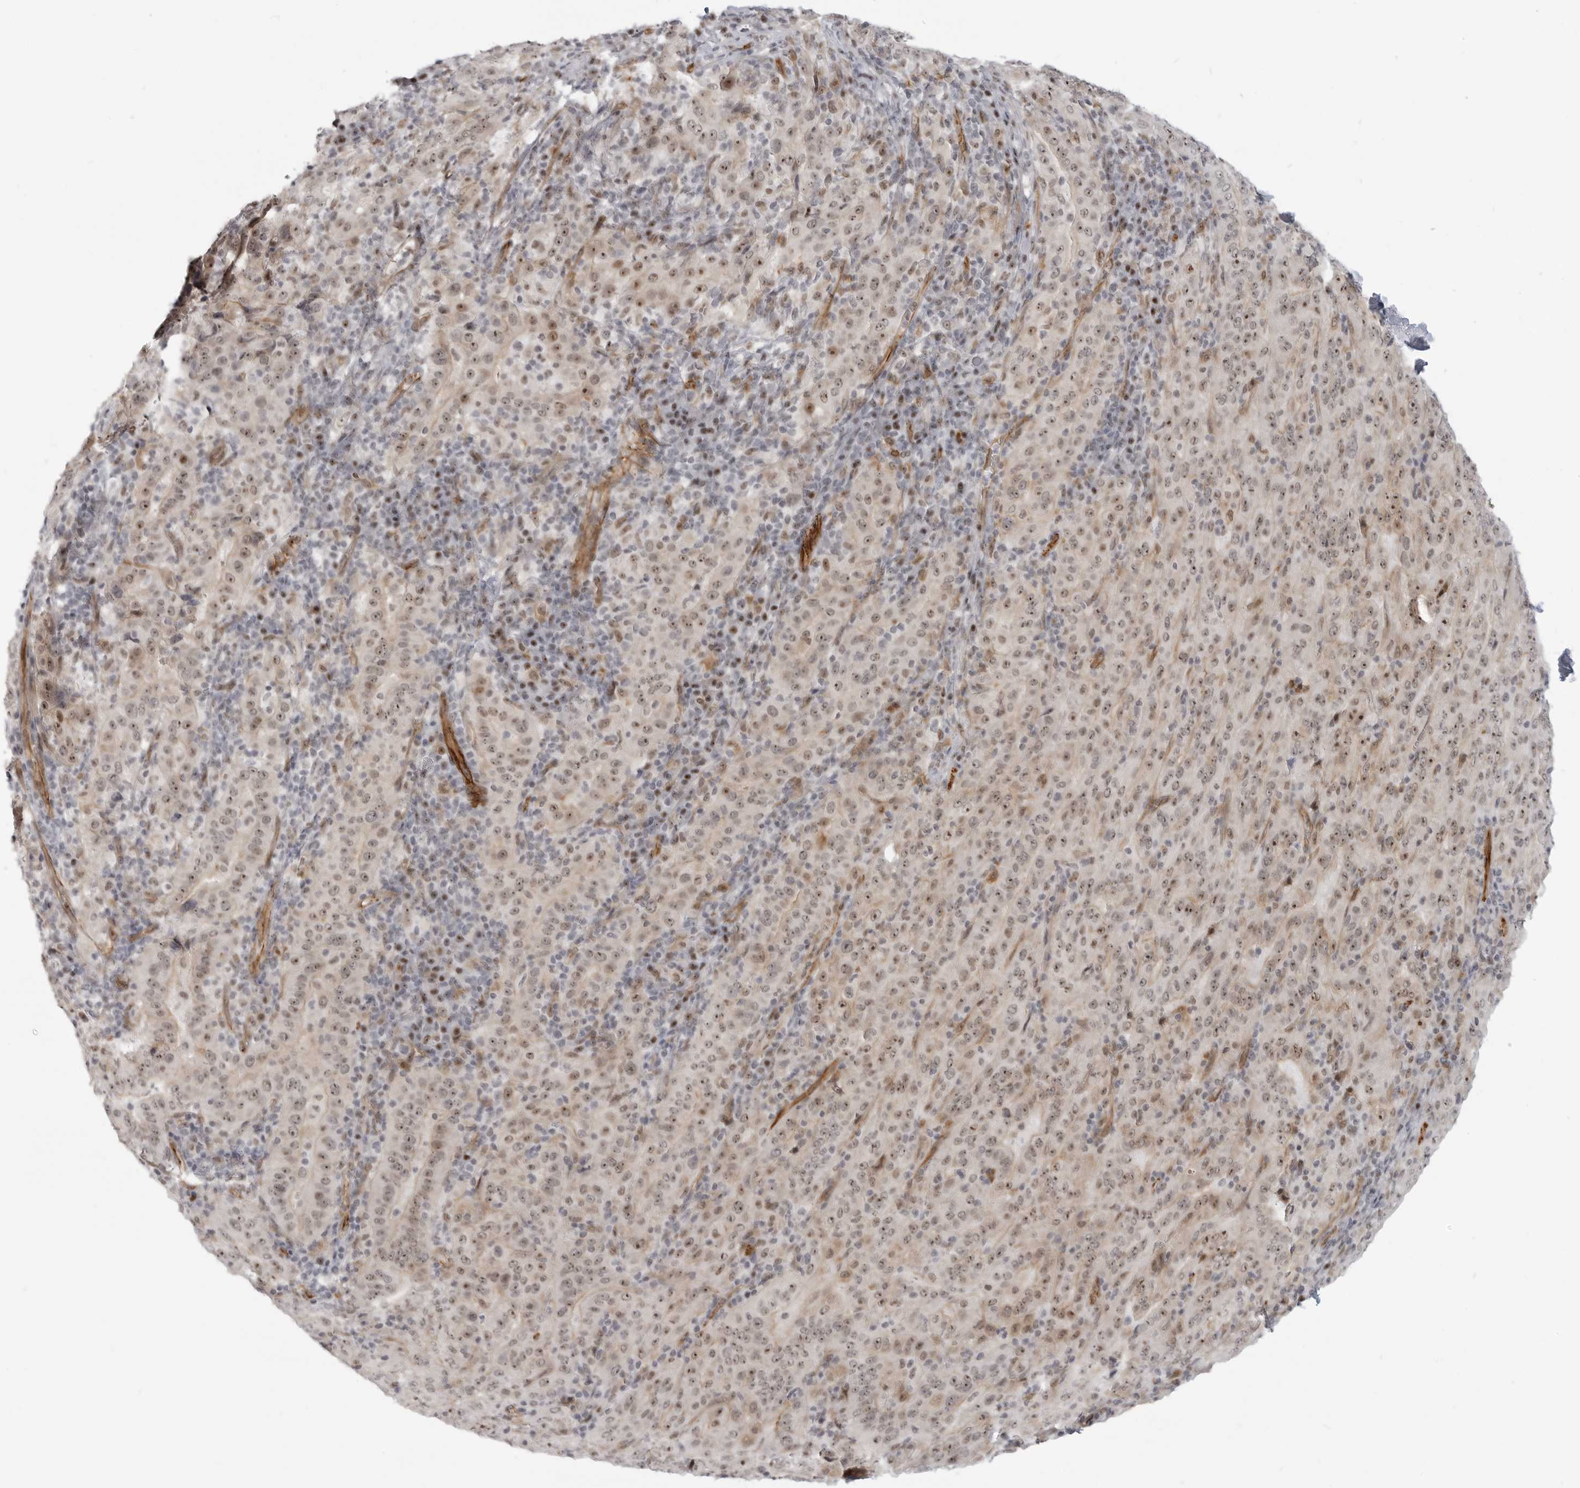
{"staining": {"intensity": "moderate", "quantity": ">75%", "location": "nuclear"}, "tissue": "pancreatic cancer", "cell_type": "Tumor cells", "image_type": "cancer", "snomed": [{"axis": "morphology", "description": "Adenocarcinoma, NOS"}, {"axis": "topography", "description": "Pancreas"}], "caption": "Immunohistochemical staining of human pancreatic adenocarcinoma exhibits medium levels of moderate nuclear expression in about >75% of tumor cells.", "gene": "CEP295NL", "patient": {"sex": "male", "age": 63}}